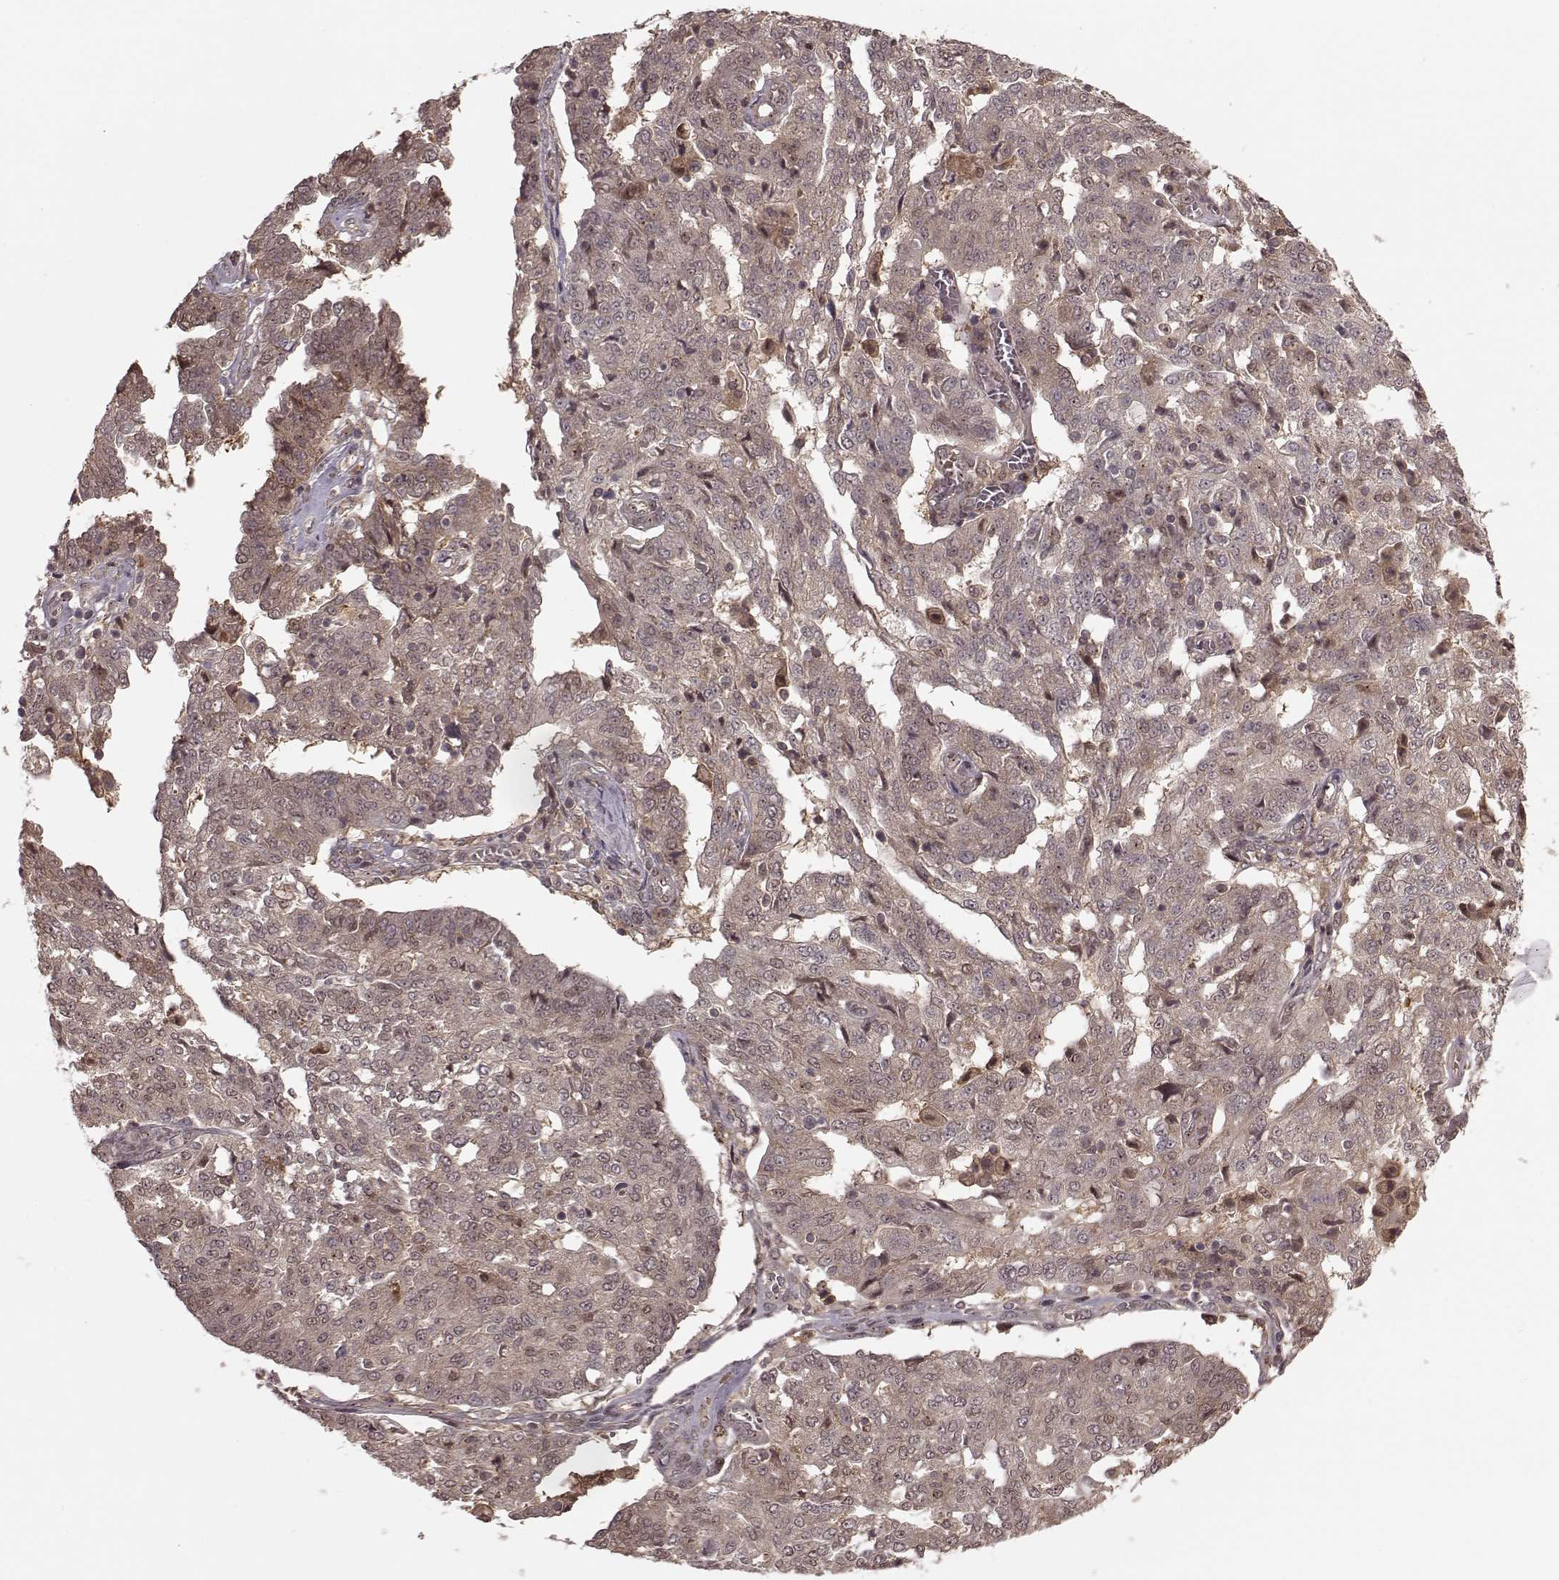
{"staining": {"intensity": "weak", "quantity": "<25%", "location": "cytoplasmic/membranous"}, "tissue": "ovarian cancer", "cell_type": "Tumor cells", "image_type": "cancer", "snomed": [{"axis": "morphology", "description": "Cystadenocarcinoma, serous, NOS"}, {"axis": "topography", "description": "Ovary"}], "caption": "An image of human serous cystadenocarcinoma (ovarian) is negative for staining in tumor cells. (DAB immunohistochemistry, high magnification).", "gene": "GSS", "patient": {"sex": "female", "age": 67}}